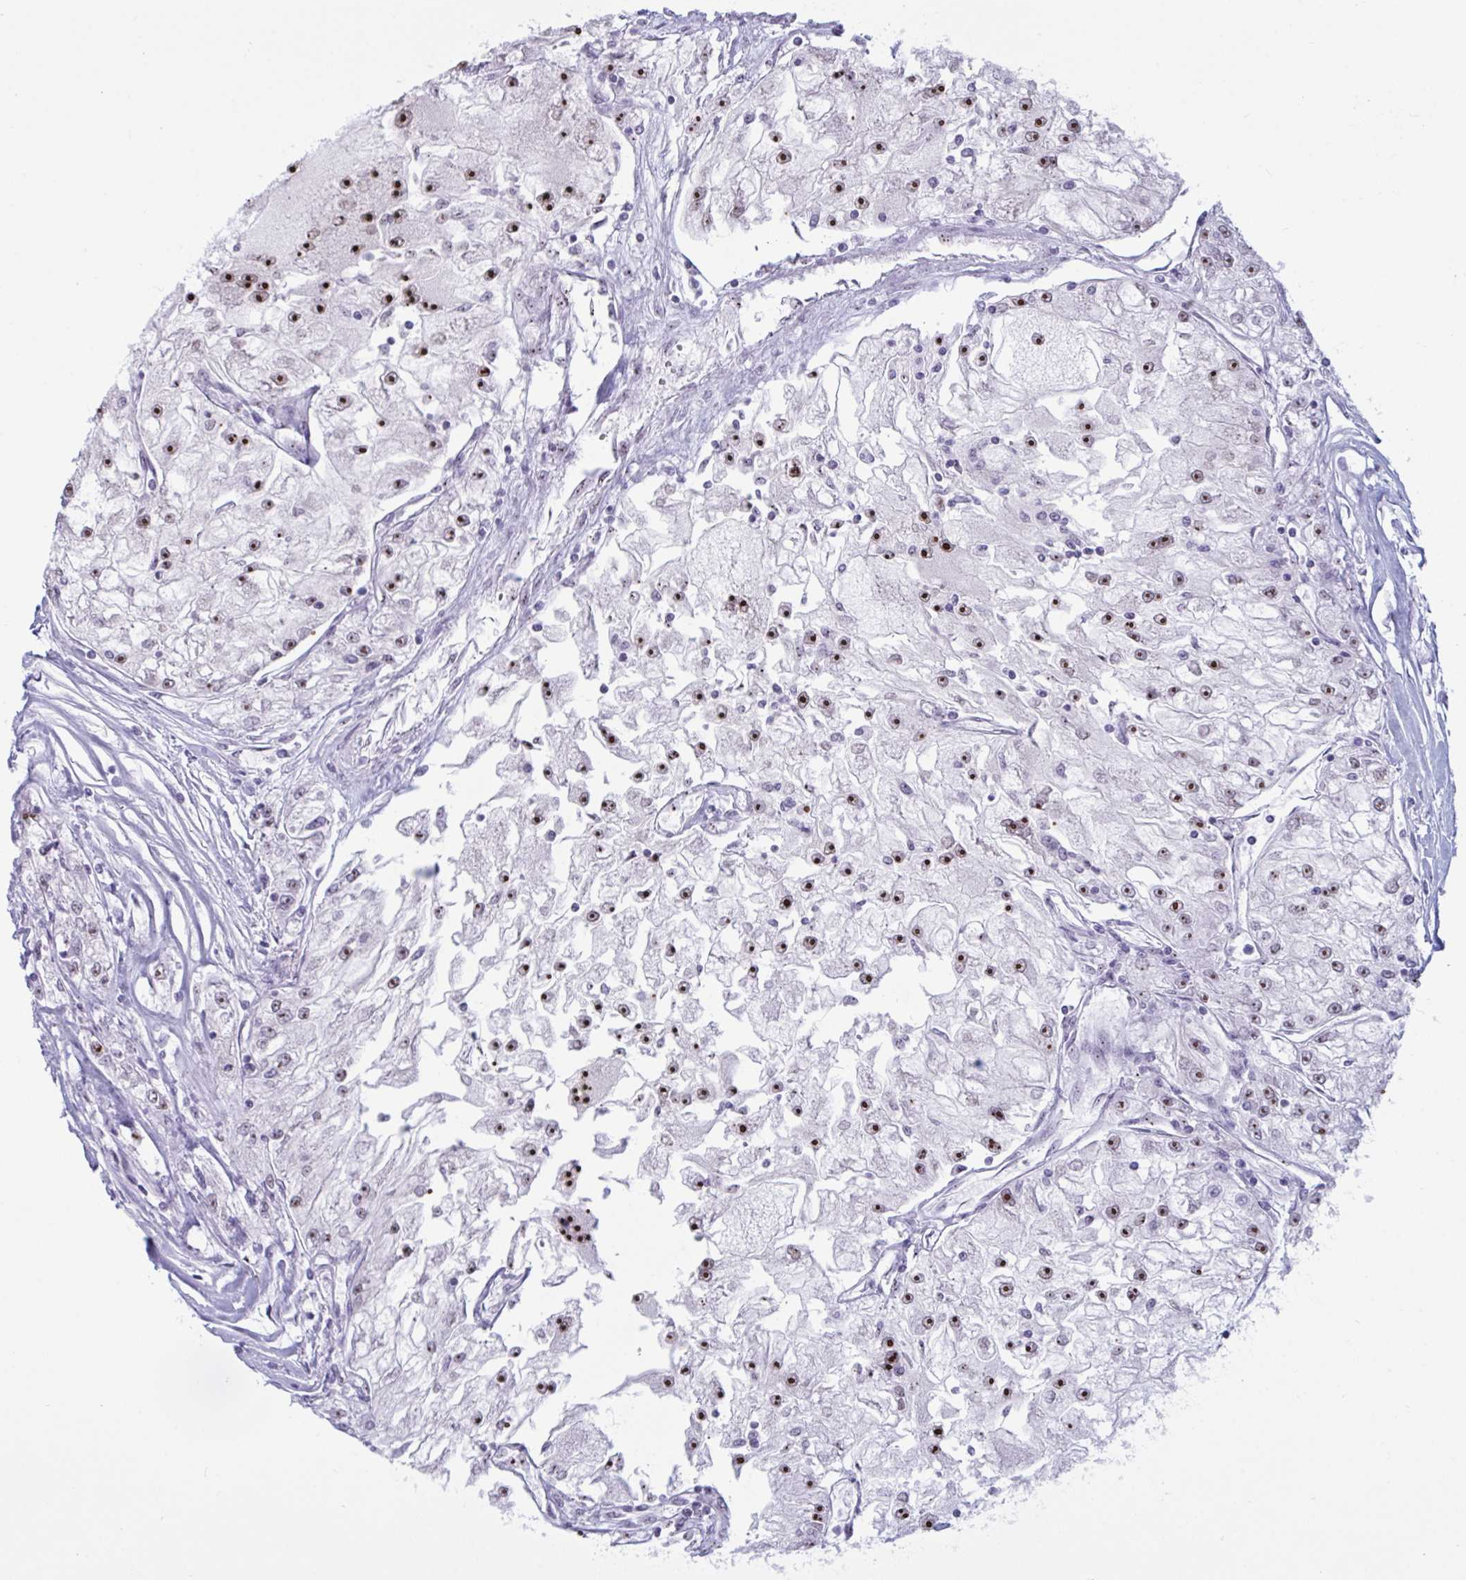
{"staining": {"intensity": "strong", "quantity": ">75%", "location": "nuclear"}, "tissue": "renal cancer", "cell_type": "Tumor cells", "image_type": "cancer", "snomed": [{"axis": "morphology", "description": "Adenocarcinoma, NOS"}, {"axis": "topography", "description": "Kidney"}], "caption": "An image showing strong nuclear positivity in approximately >75% of tumor cells in renal cancer (adenocarcinoma), as visualized by brown immunohistochemical staining.", "gene": "TGM6", "patient": {"sex": "female", "age": 72}}